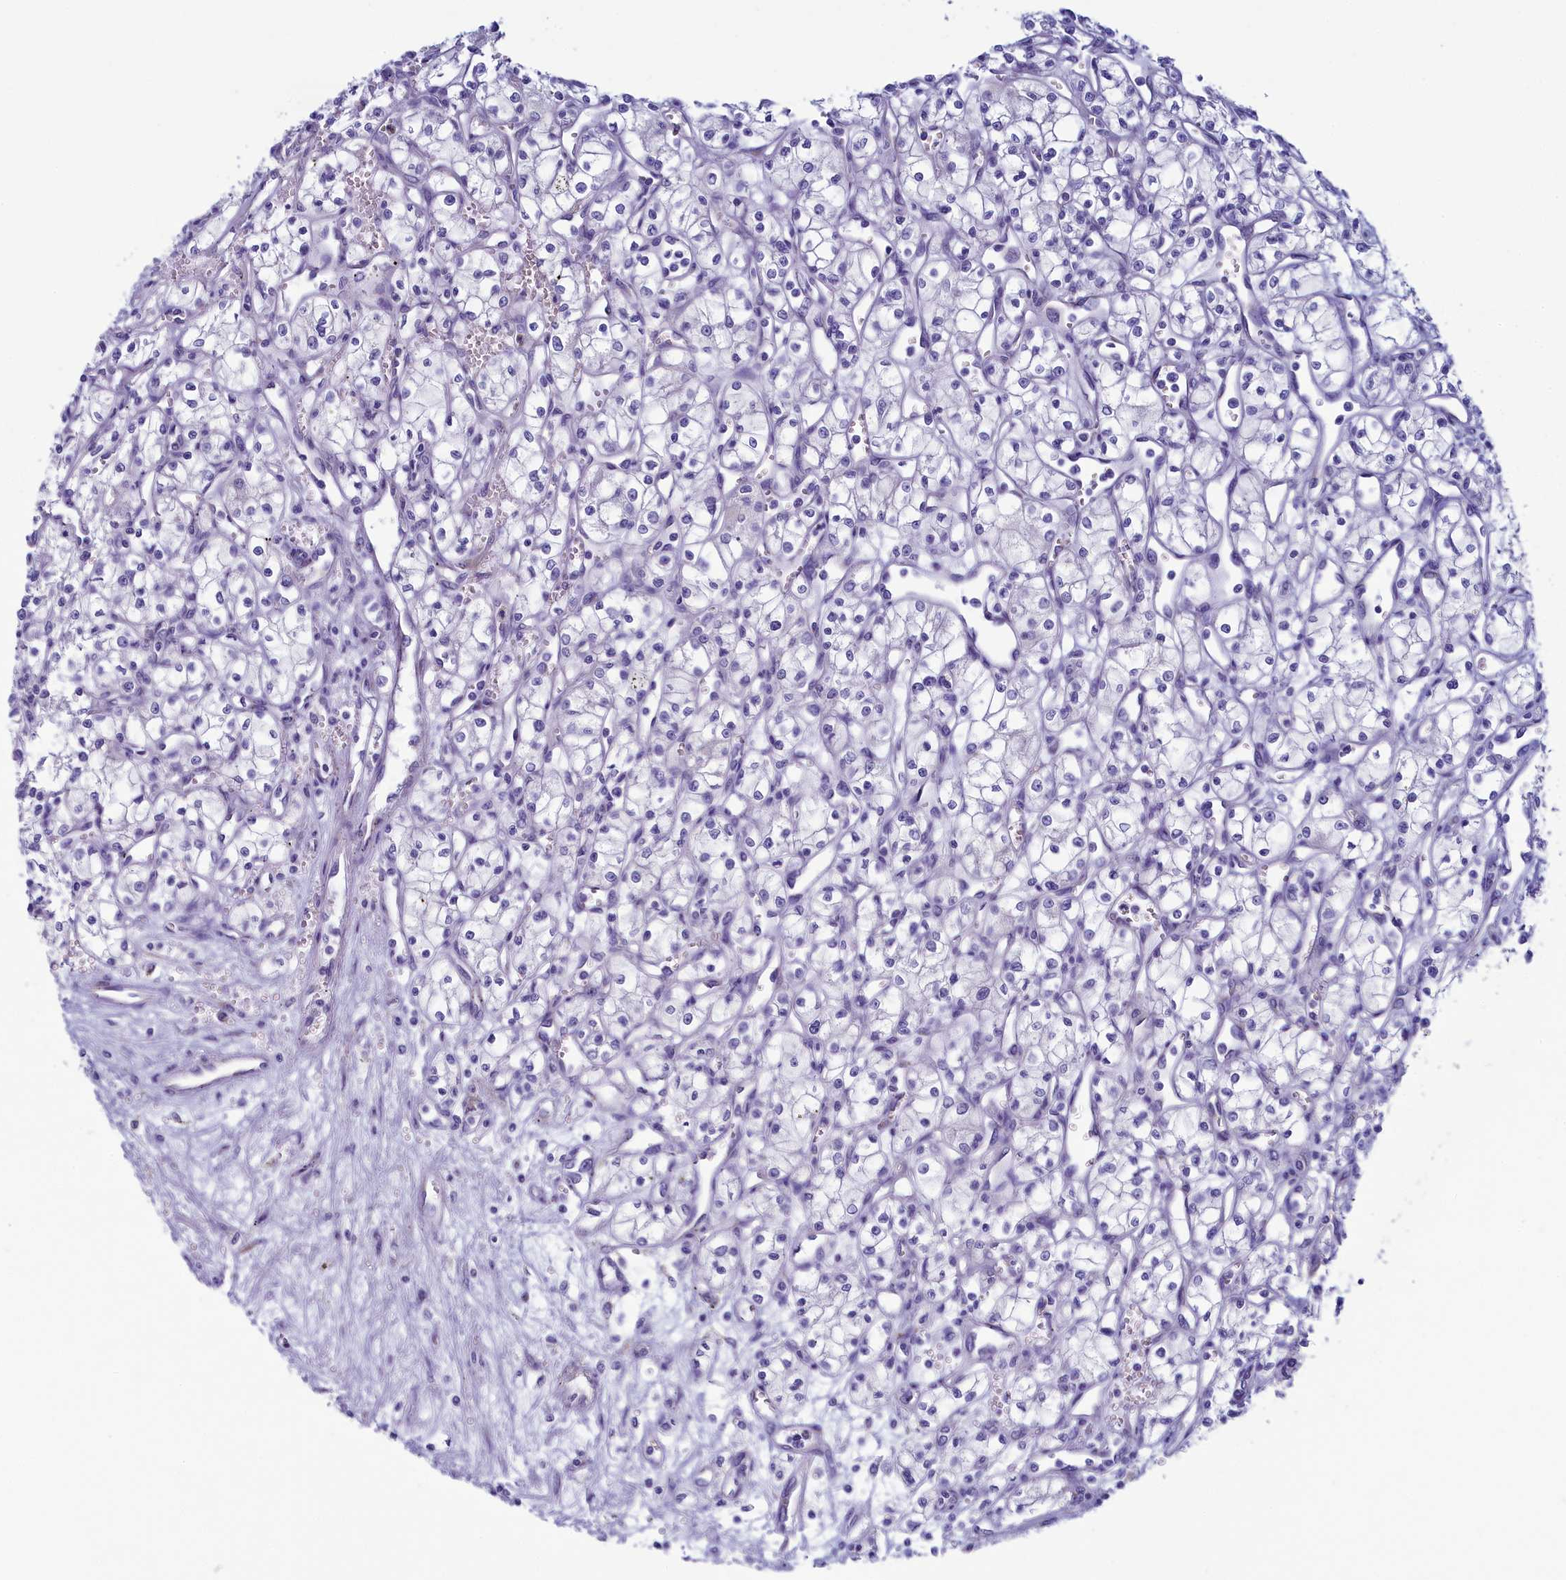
{"staining": {"intensity": "negative", "quantity": "none", "location": "none"}, "tissue": "renal cancer", "cell_type": "Tumor cells", "image_type": "cancer", "snomed": [{"axis": "morphology", "description": "Adenocarcinoma, NOS"}, {"axis": "topography", "description": "Kidney"}], "caption": "Immunohistochemistry photomicrograph of human renal adenocarcinoma stained for a protein (brown), which demonstrates no expression in tumor cells. (Stains: DAB immunohistochemistry with hematoxylin counter stain, Microscopy: brightfield microscopy at high magnification).", "gene": "SKA3", "patient": {"sex": "male", "age": 59}}